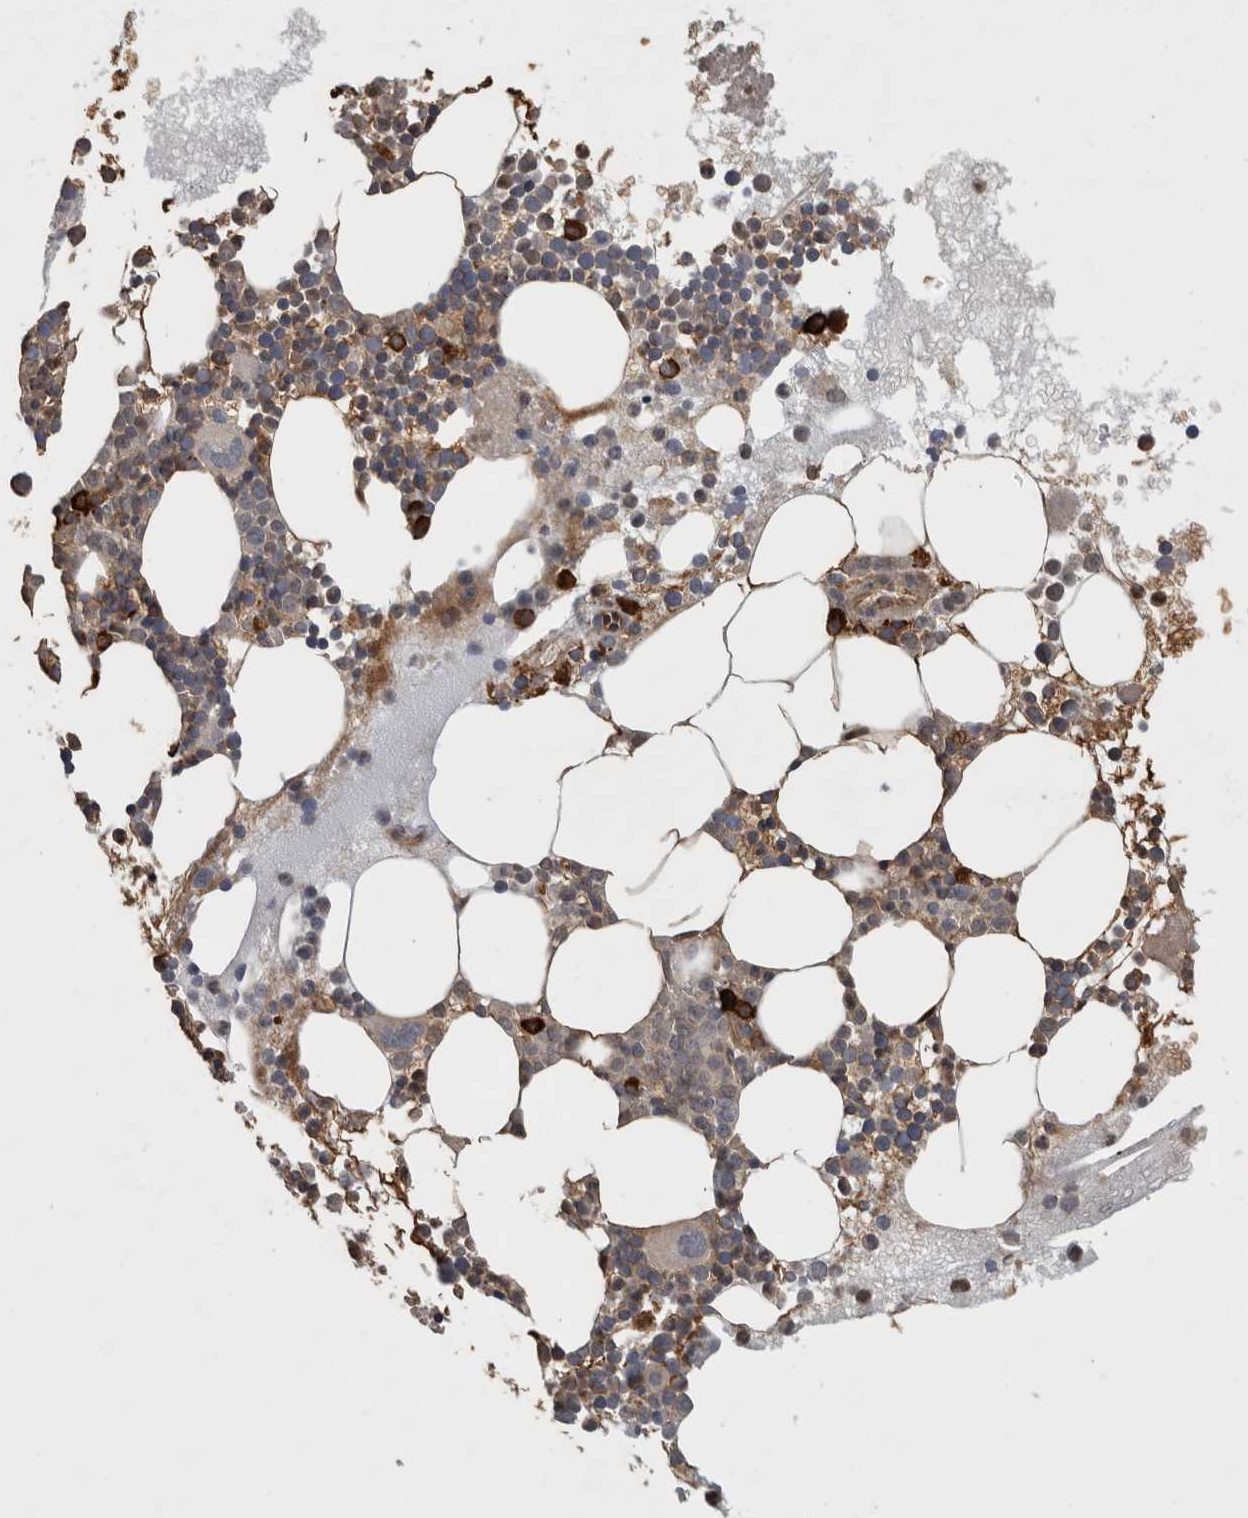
{"staining": {"intensity": "strong", "quantity": "<25%", "location": "cytoplasmic/membranous"}, "tissue": "bone marrow", "cell_type": "Hematopoietic cells", "image_type": "normal", "snomed": [{"axis": "morphology", "description": "Normal tissue, NOS"}, {"axis": "morphology", "description": "Inflammation, NOS"}, {"axis": "topography", "description": "Bone marrow"}], "caption": "Strong cytoplasmic/membranous staining for a protein is present in approximately <25% of hematopoietic cells of normal bone marrow using IHC.", "gene": "RHPN1", "patient": {"sex": "female", "age": 45}}